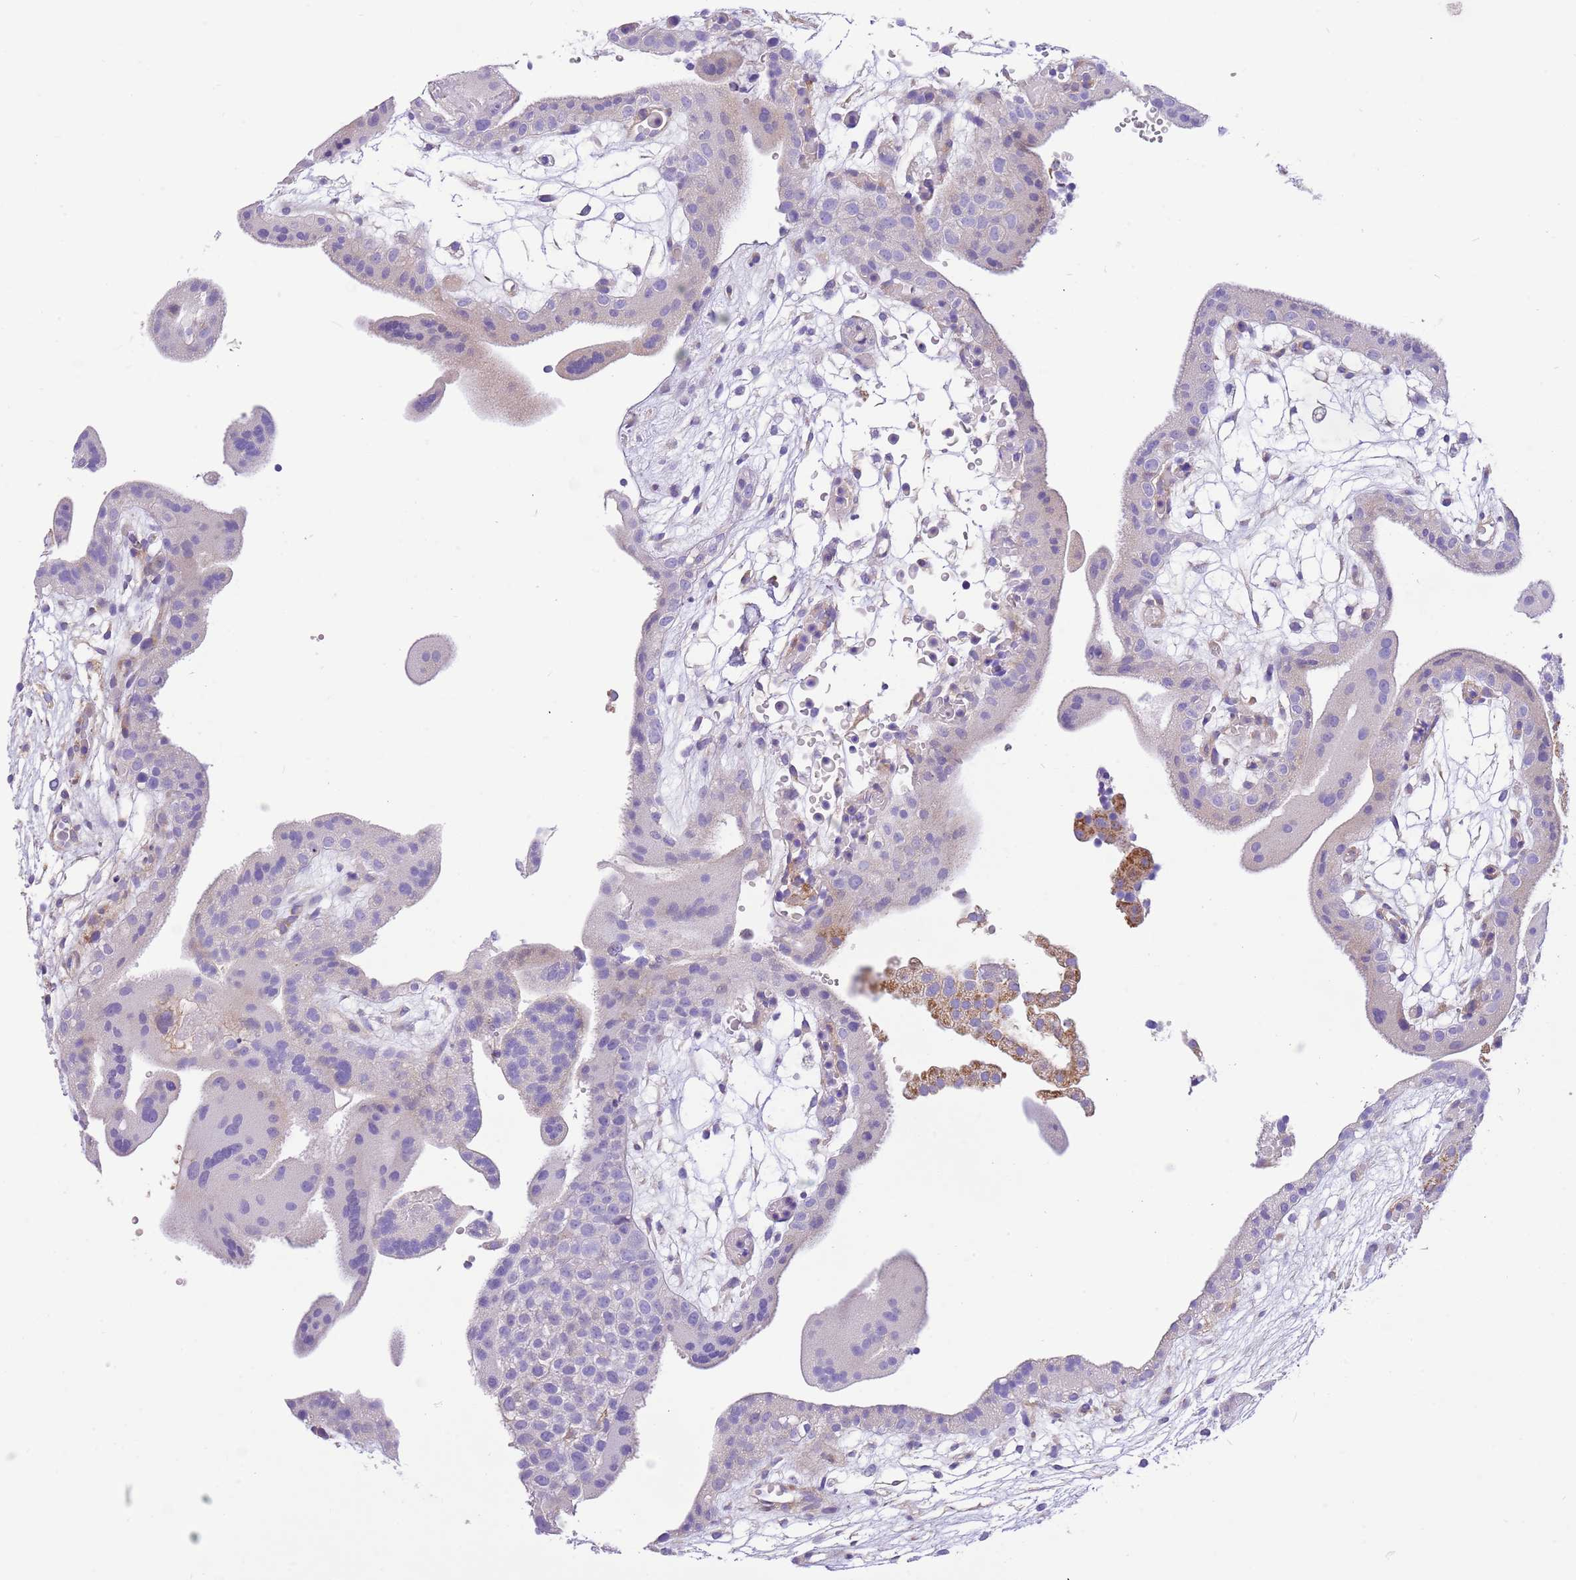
{"staining": {"intensity": "weak", "quantity": "<25%", "location": "cytoplasmic/membranous"}, "tissue": "placenta", "cell_type": "Decidual cells", "image_type": "normal", "snomed": [{"axis": "morphology", "description": "Normal tissue, NOS"}, {"axis": "topography", "description": "Placenta"}], "caption": "A high-resolution photomicrograph shows immunohistochemistry (IHC) staining of normal placenta, which displays no significant expression in decidual cells.", "gene": "SERINC3", "patient": {"sex": "female", "age": 18}}